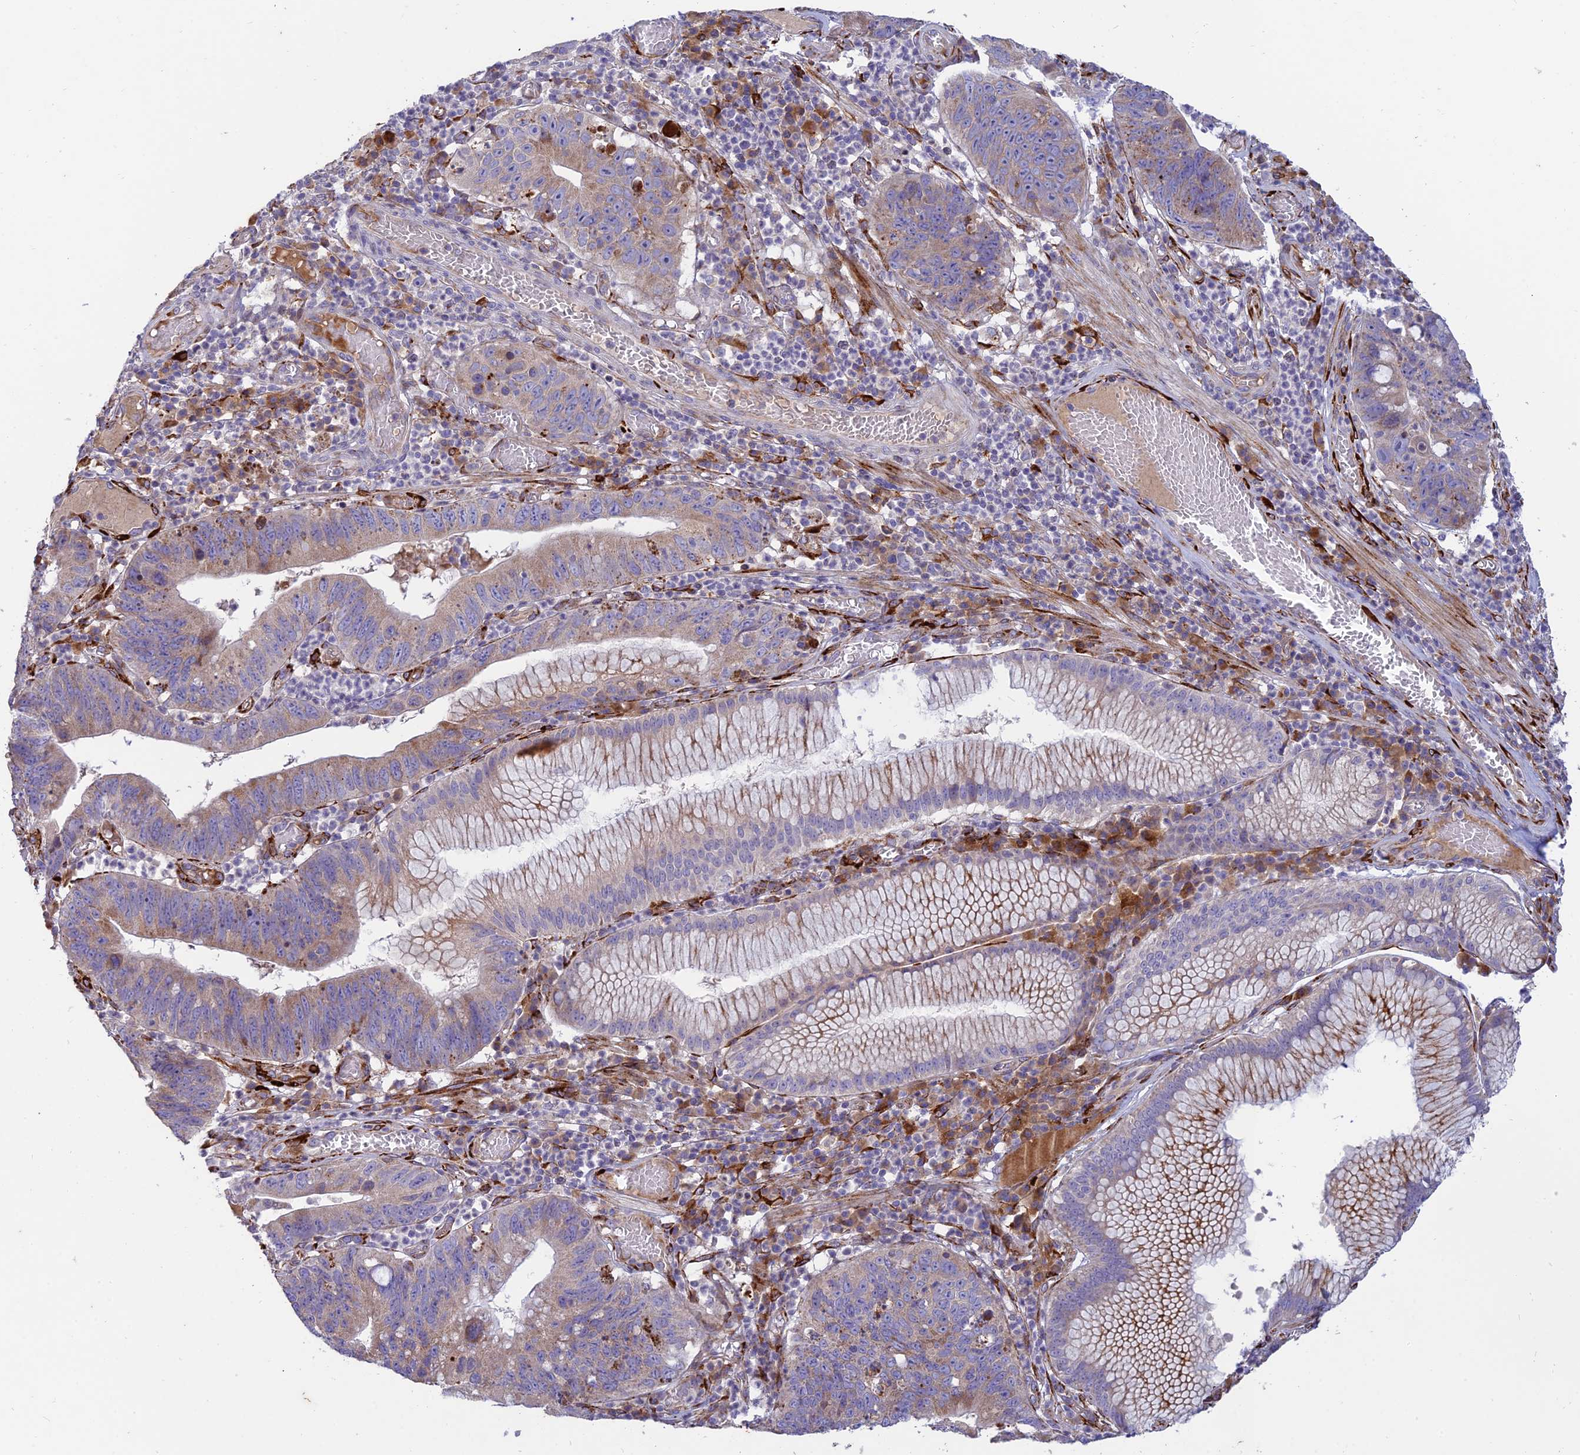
{"staining": {"intensity": "moderate", "quantity": "25%-75%", "location": "cytoplasmic/membranous"}, "tissue": "stomach cancer", "cell_type": "Tumor cells", "image_type": "cancer", "snomed": [{"axis": "morphology", "description": "Adenocarcinoma, NOS"}, {"axis": "topography", "description": "Stomach"}], "caption": "Human stomach cancer stained for a protein (brown) displays moderate cytoplasmic/membranous positive positivity in about 25%-75% of tumor cells.", "gene": "RCN3", "patient": {"sex": "male", "age": 59}}